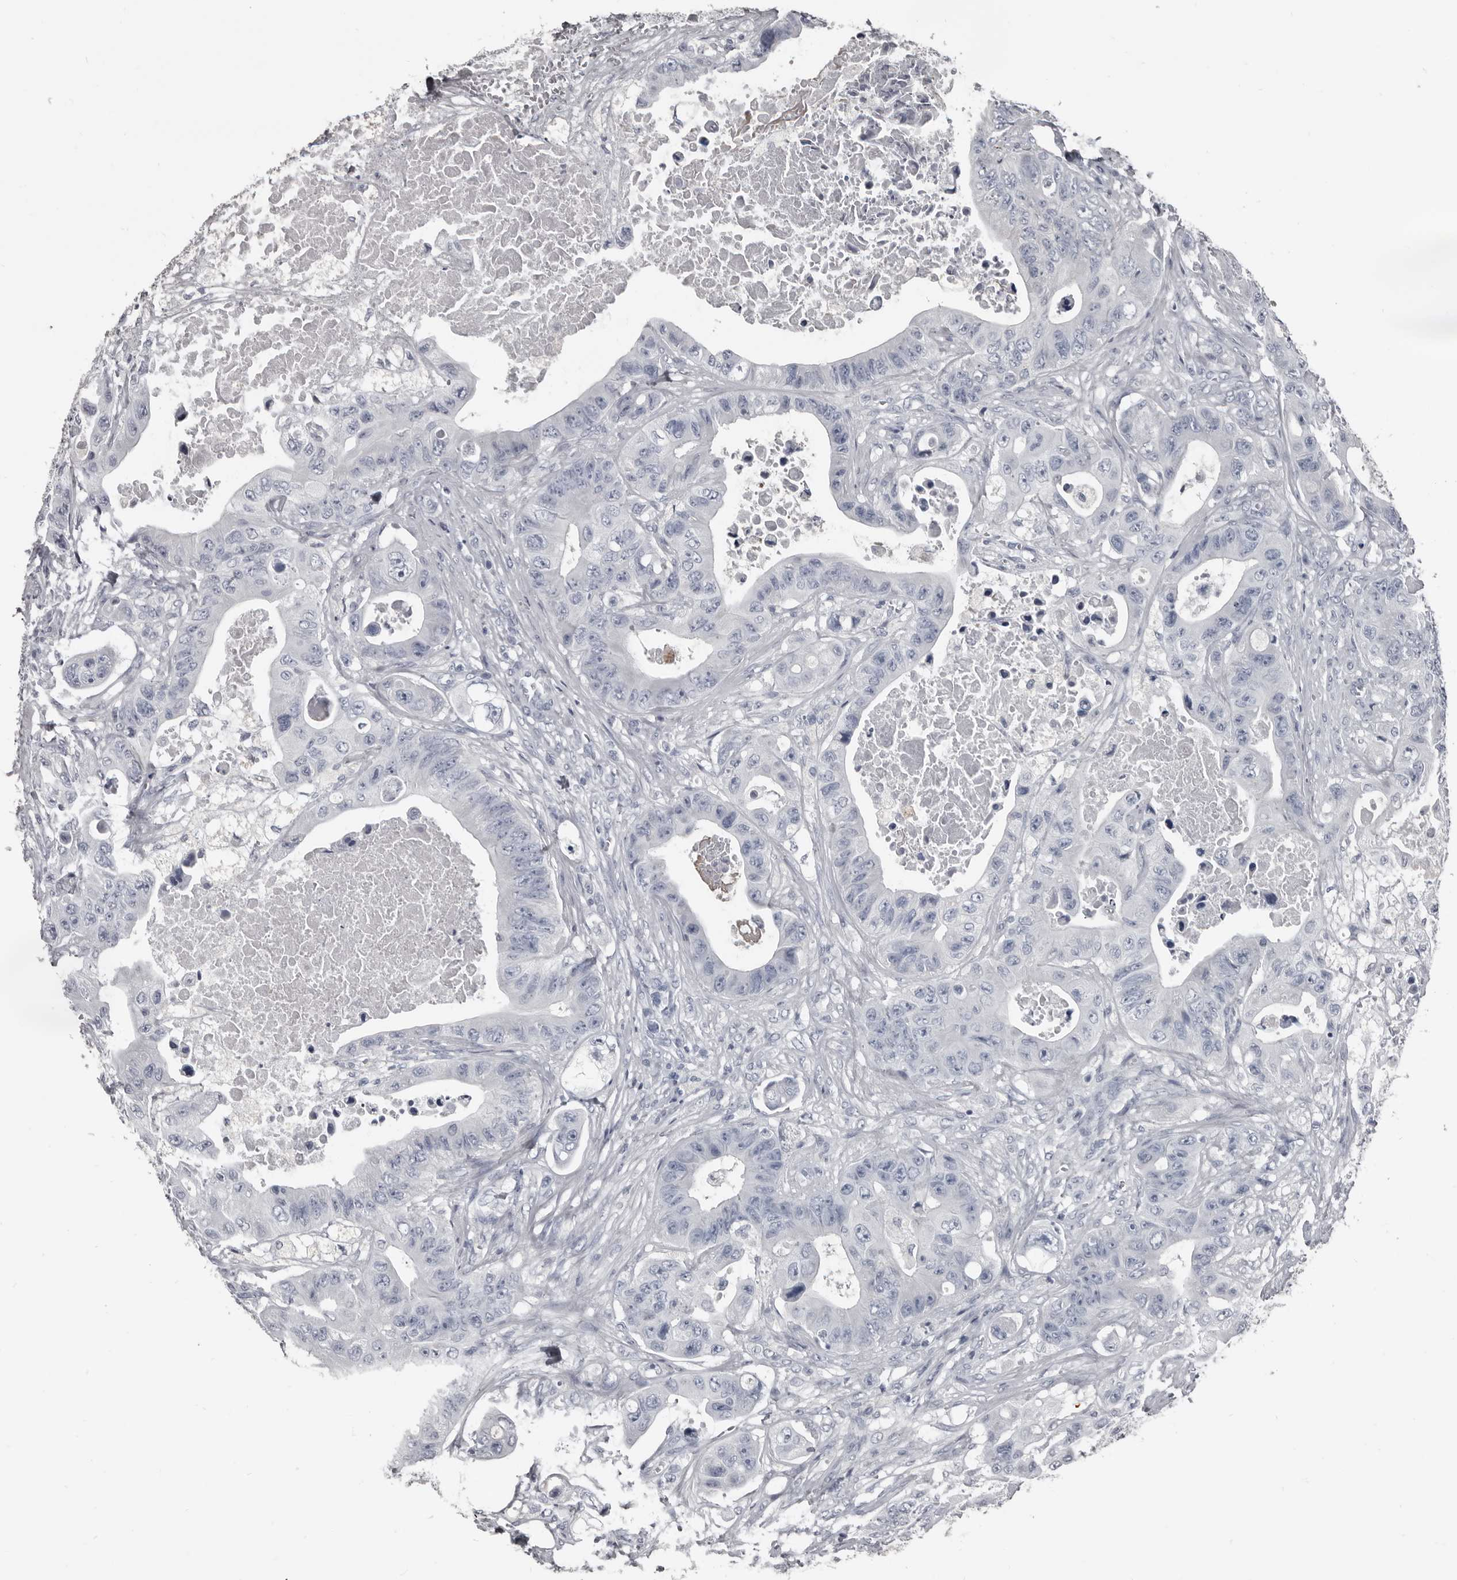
{"staining": {"intensity": "negative", "quantity": "none", "location": "none"}, "tissue": "colorectal cancer", "cell_type": "Tumor cells", "image_type": "cancer", "snomed": [{"axis": "morphology", "description": "Adenocarcinoma, NOS"}, {"axis": "topography", "description": "Colon"}], "caption": "DAB (3,3'-diaminobenzidine) immunohistochemical staining of colorectal cancer displays no significant positivity in tumor cells.", "gene": "GREB1", "patient": {"sex": "female", "age": 46}}